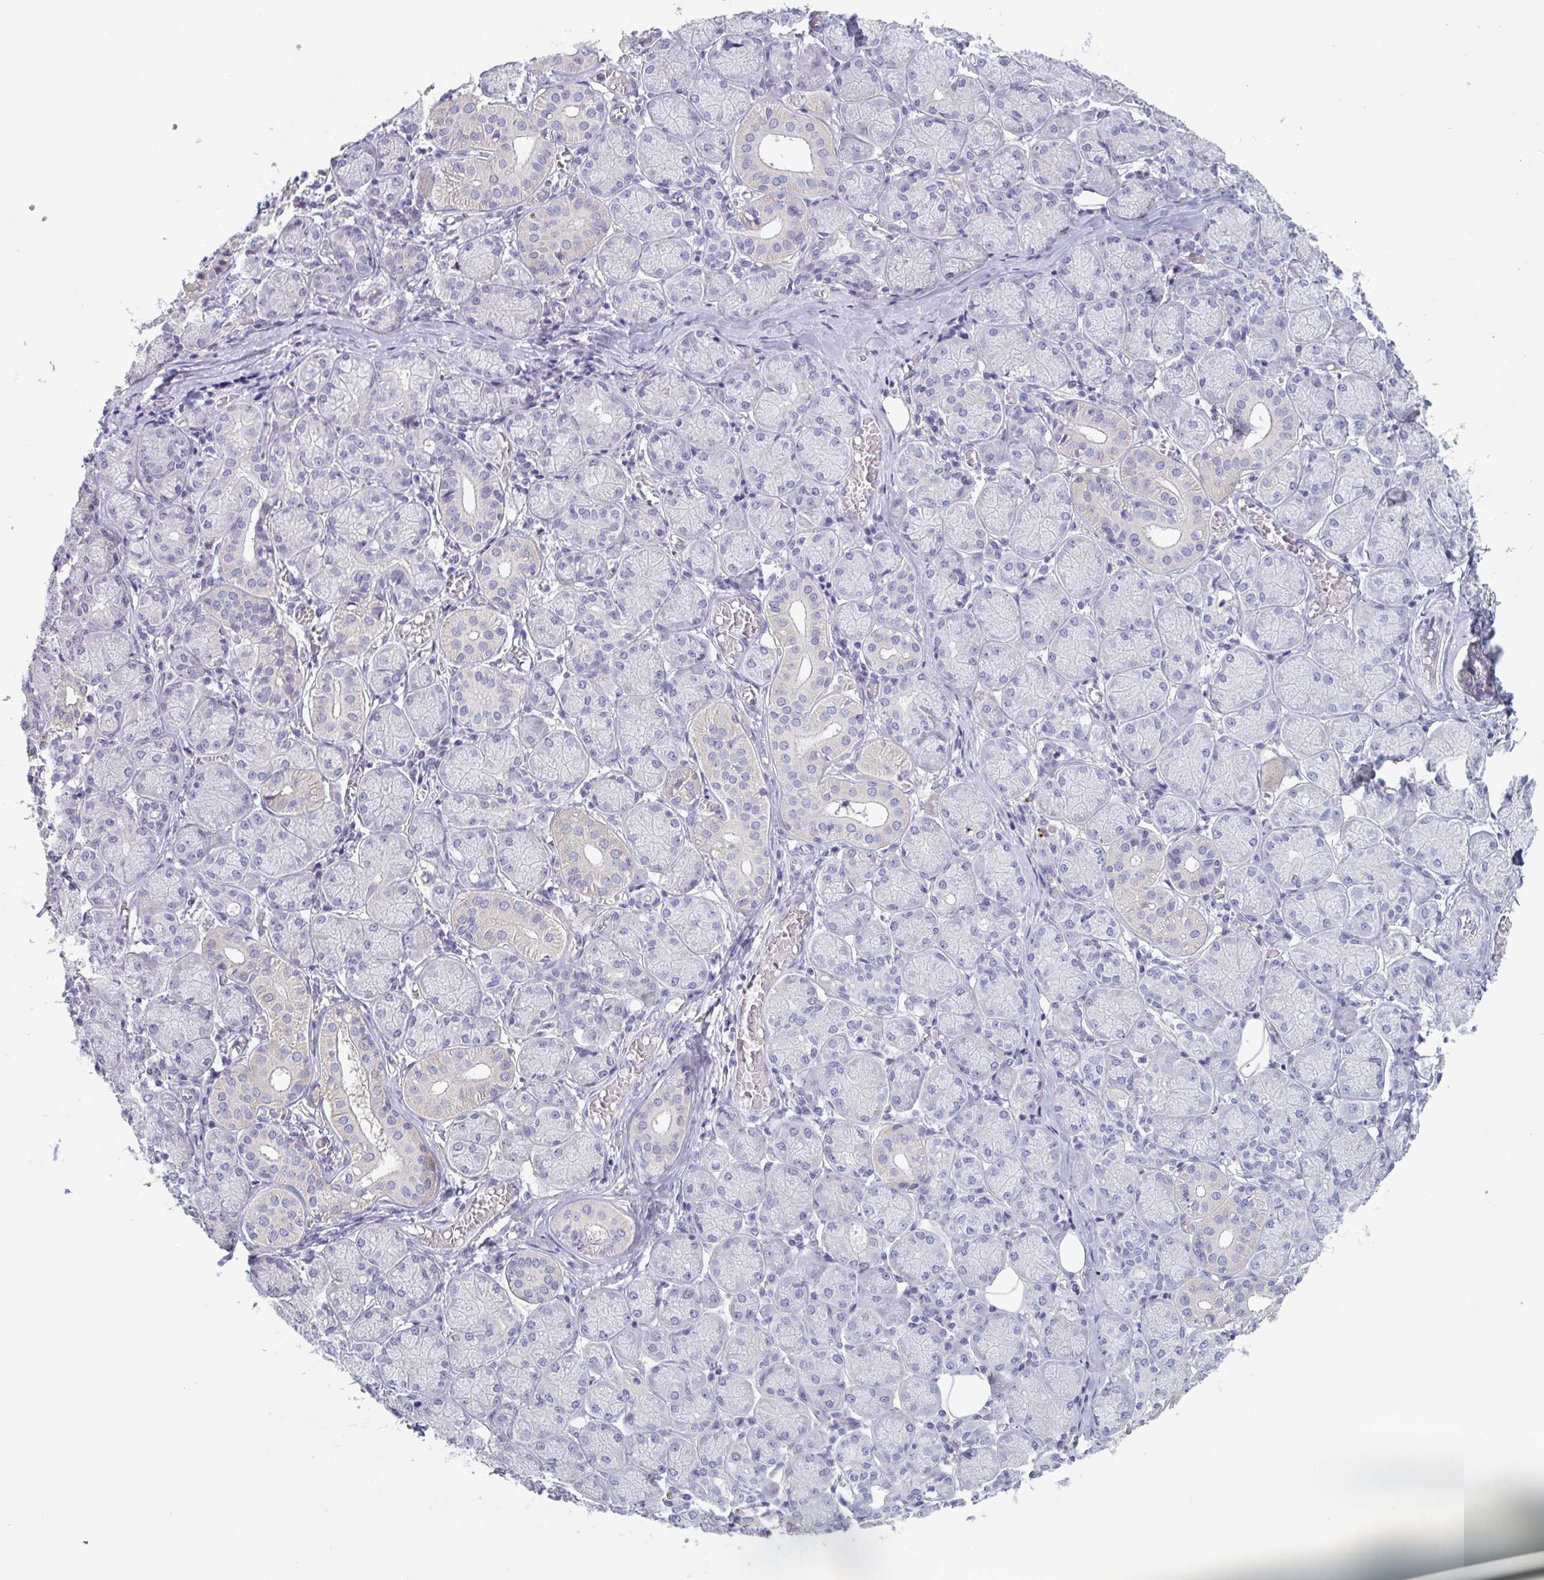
{"staining": {"intensity": "negative", "quantity": "none", "location": "none"}, "tissue": "salivary gland", "cell_type": "Glandular cells", "image_type": "normal", "snomed": [{"axis": "morphology", "description": "Normal tissue, NOS"}, {"axis": "topography", "description": "Salivary gland"}], "caption": "IHC histopathology image of unremarkable human salivary gland stained for a protein (brown), which displays no staining in glandular cells. Nuclei are stained in blue.", "gene": "PTPRD", "patient": {"sex": "female", "age": 24}}